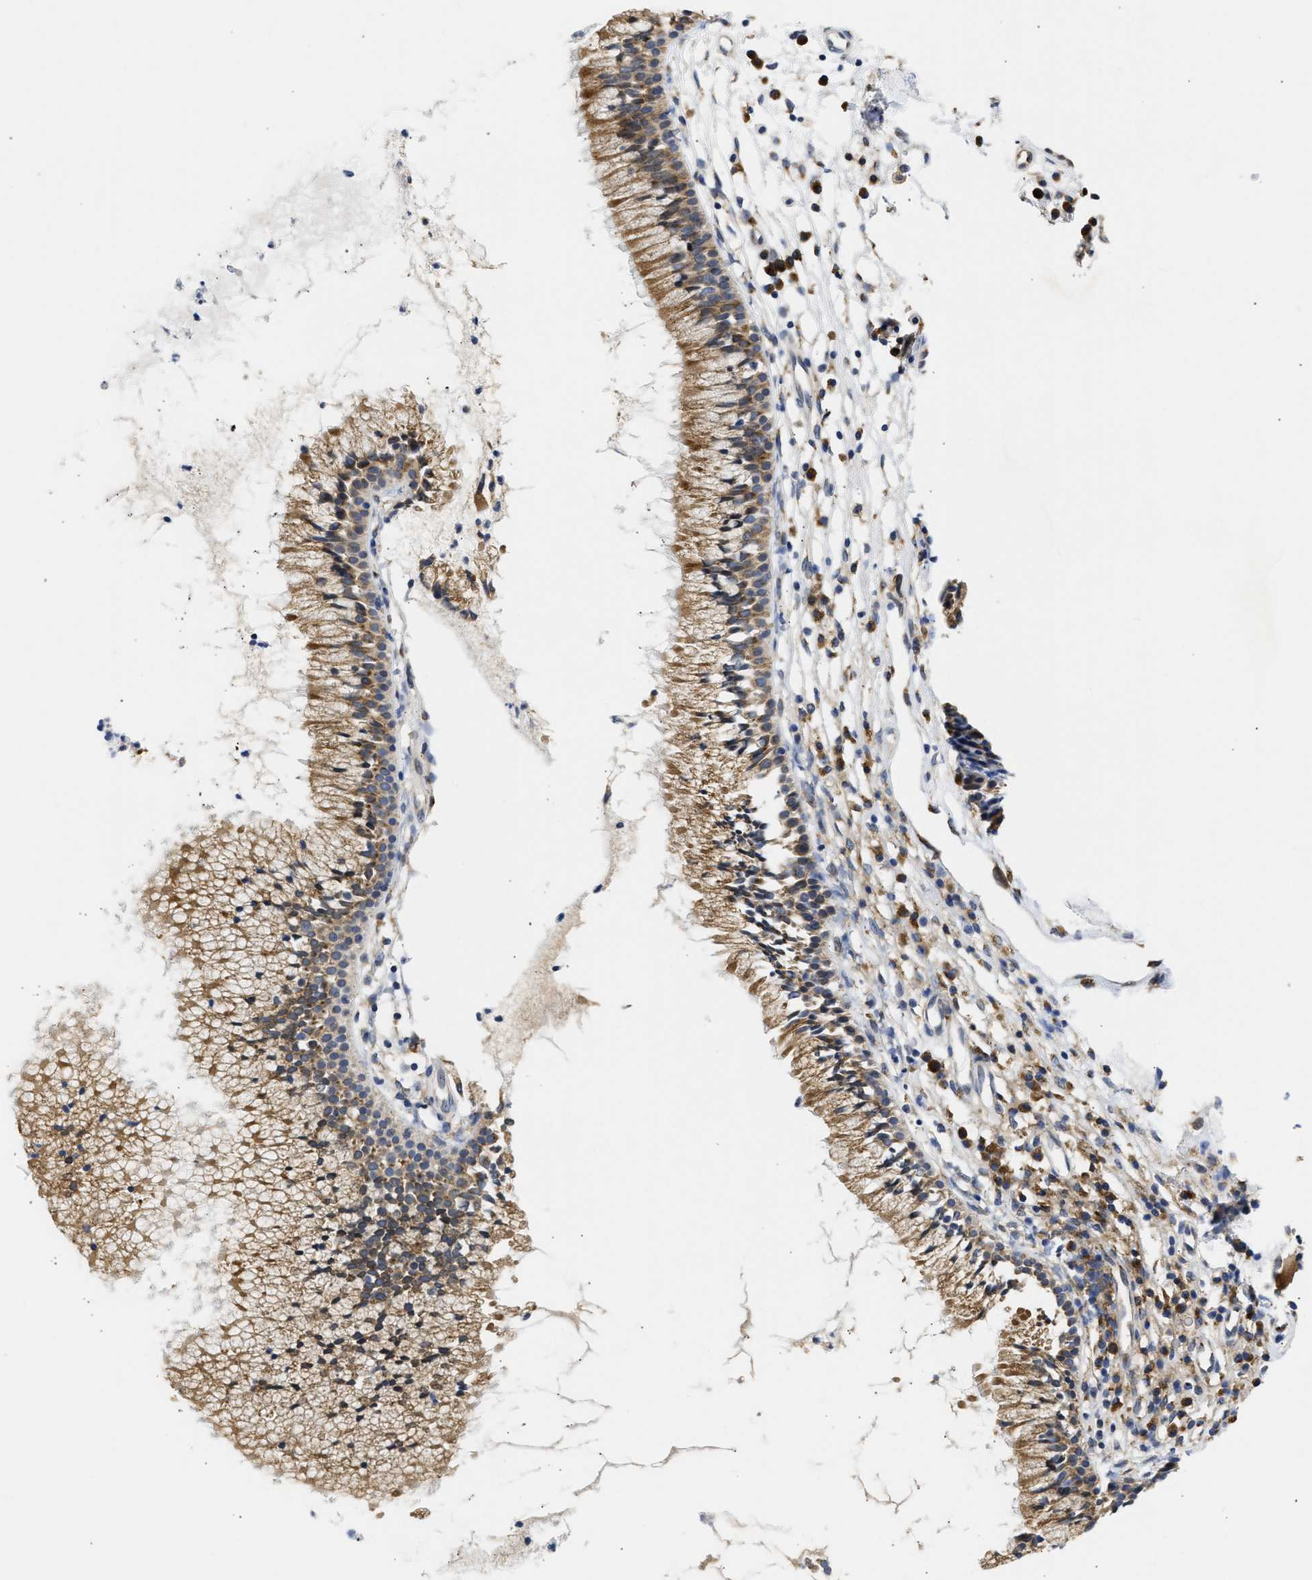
{"staining": {"intensity": "moderate", "quantity": ">75%", "location": "cytoplasmic/membranous"}, "tissue": "nasopharynx", "cell_type": "Respiratory epithelial cells", "image_type": "normal", "snomed": [{"axis": "morphology", "description": "Normal tissue, NOS"}, {"axis": "topography", "description": "Nasopharynx"}], "caption": "Immunohistochemistry micrograph of unremarkable human nasopharynx stained for a protein (brown), which demonstrates medium levels of moderate cytoplasmic/membranous expression in about >75% of respiratory epithelial cells.", "gene": "TMED1", "patient": {"sex": "male", "age": 21}}